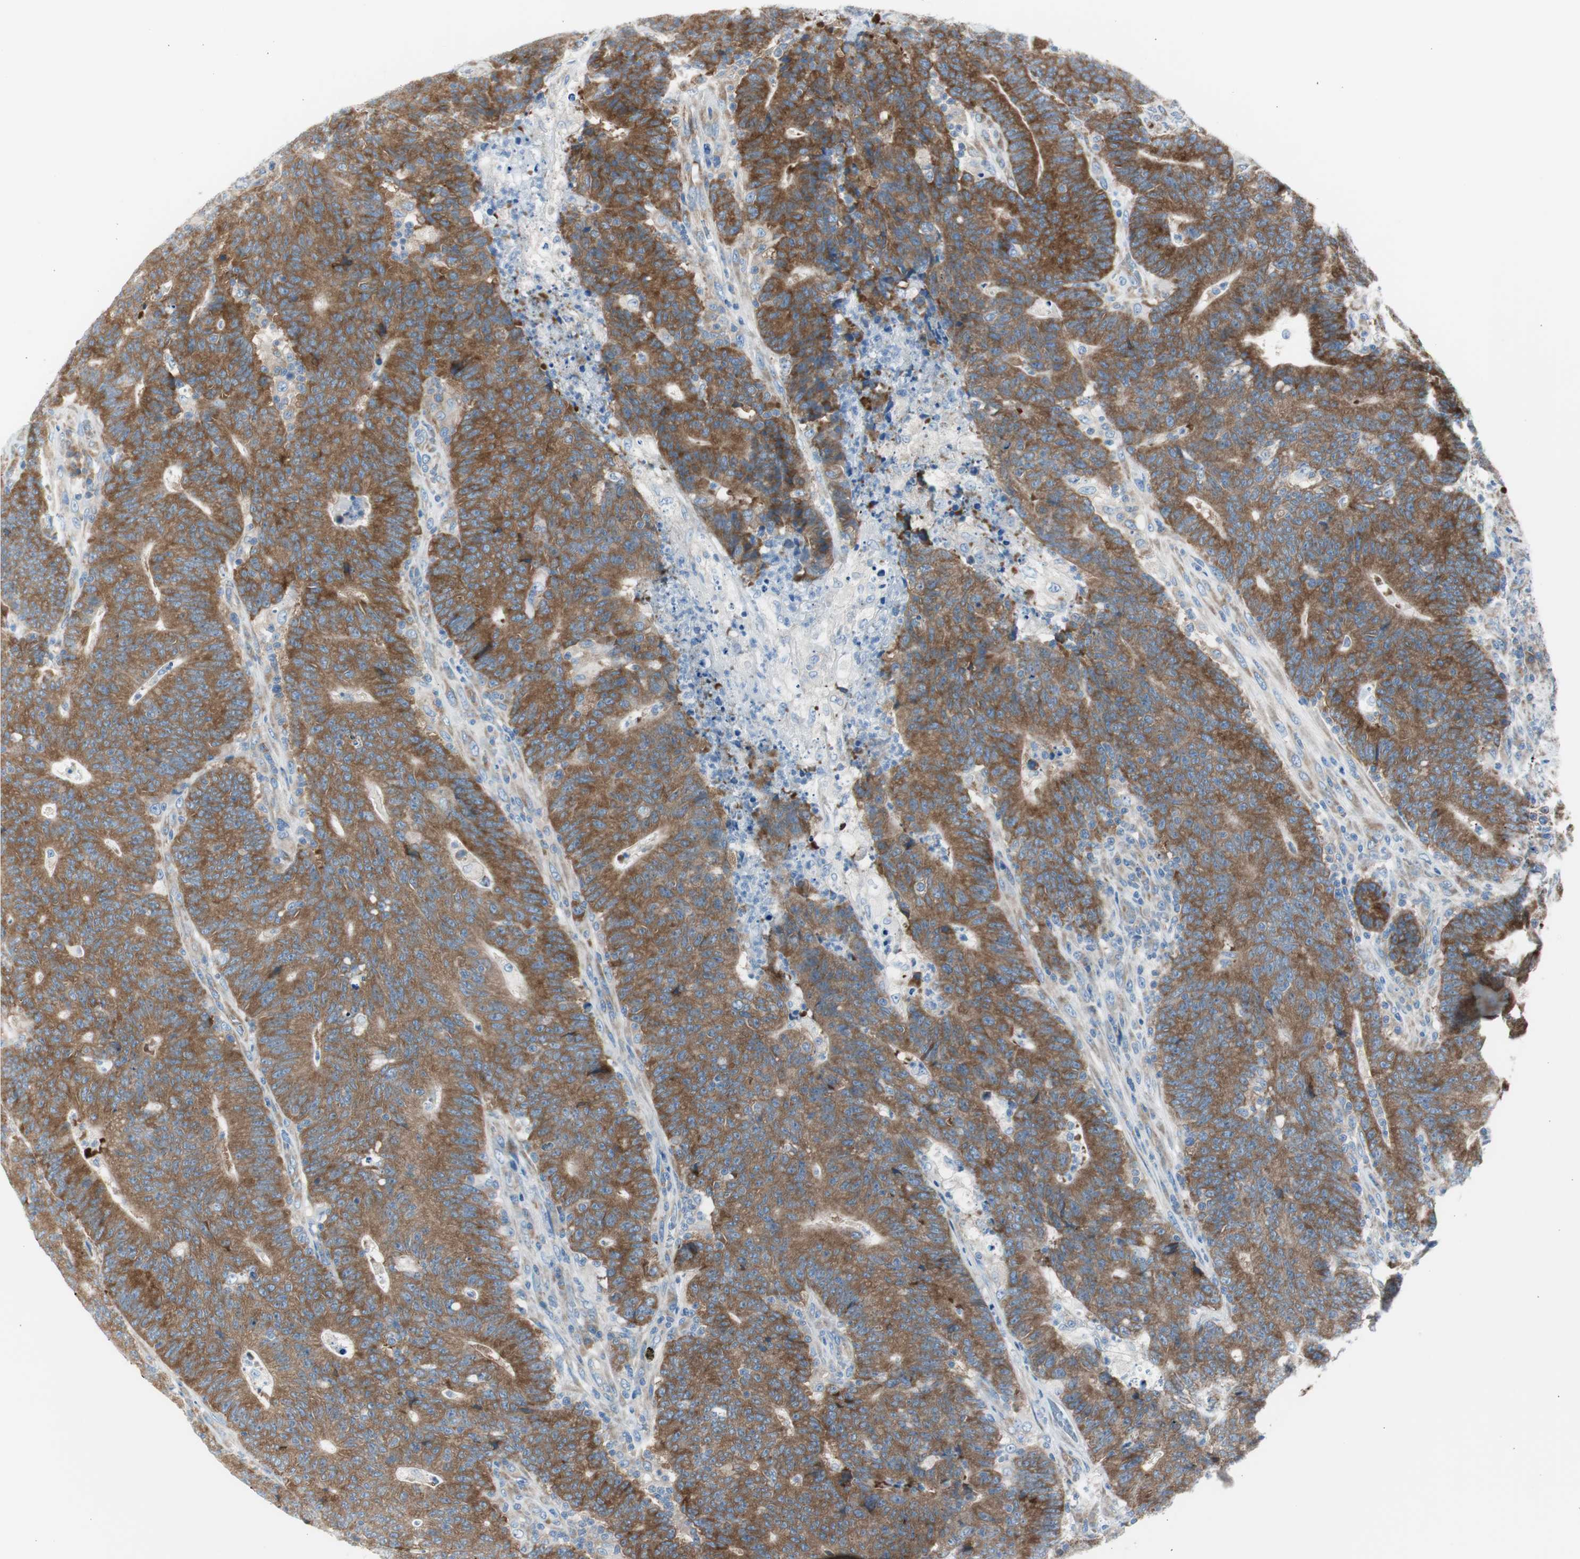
{"staining": {"intensity": "strong", "quantity": ">75%", "location": "cytoplasmic/membranous"}, "tissue": "colorectal cancer", "cell_type": "Tumor cells", "image_type": "cancer", "snomed": [{"axis": "morphology", "description": "Normal tissue, NOS"}, {"axis": "morphology", "description": "Adenocarcinoma, NOS"}, {"axis": "topography", "description": "Colon"}], "caption": "Immunohistochemical staining of human adenocarcinoma (colorectal) demonstrates high levels of strong cytoplasmic/membranous staining in approximately >75% of tumor cells.", "gene": "RPS12", "patient": {"sex": "female", "age": 75}}